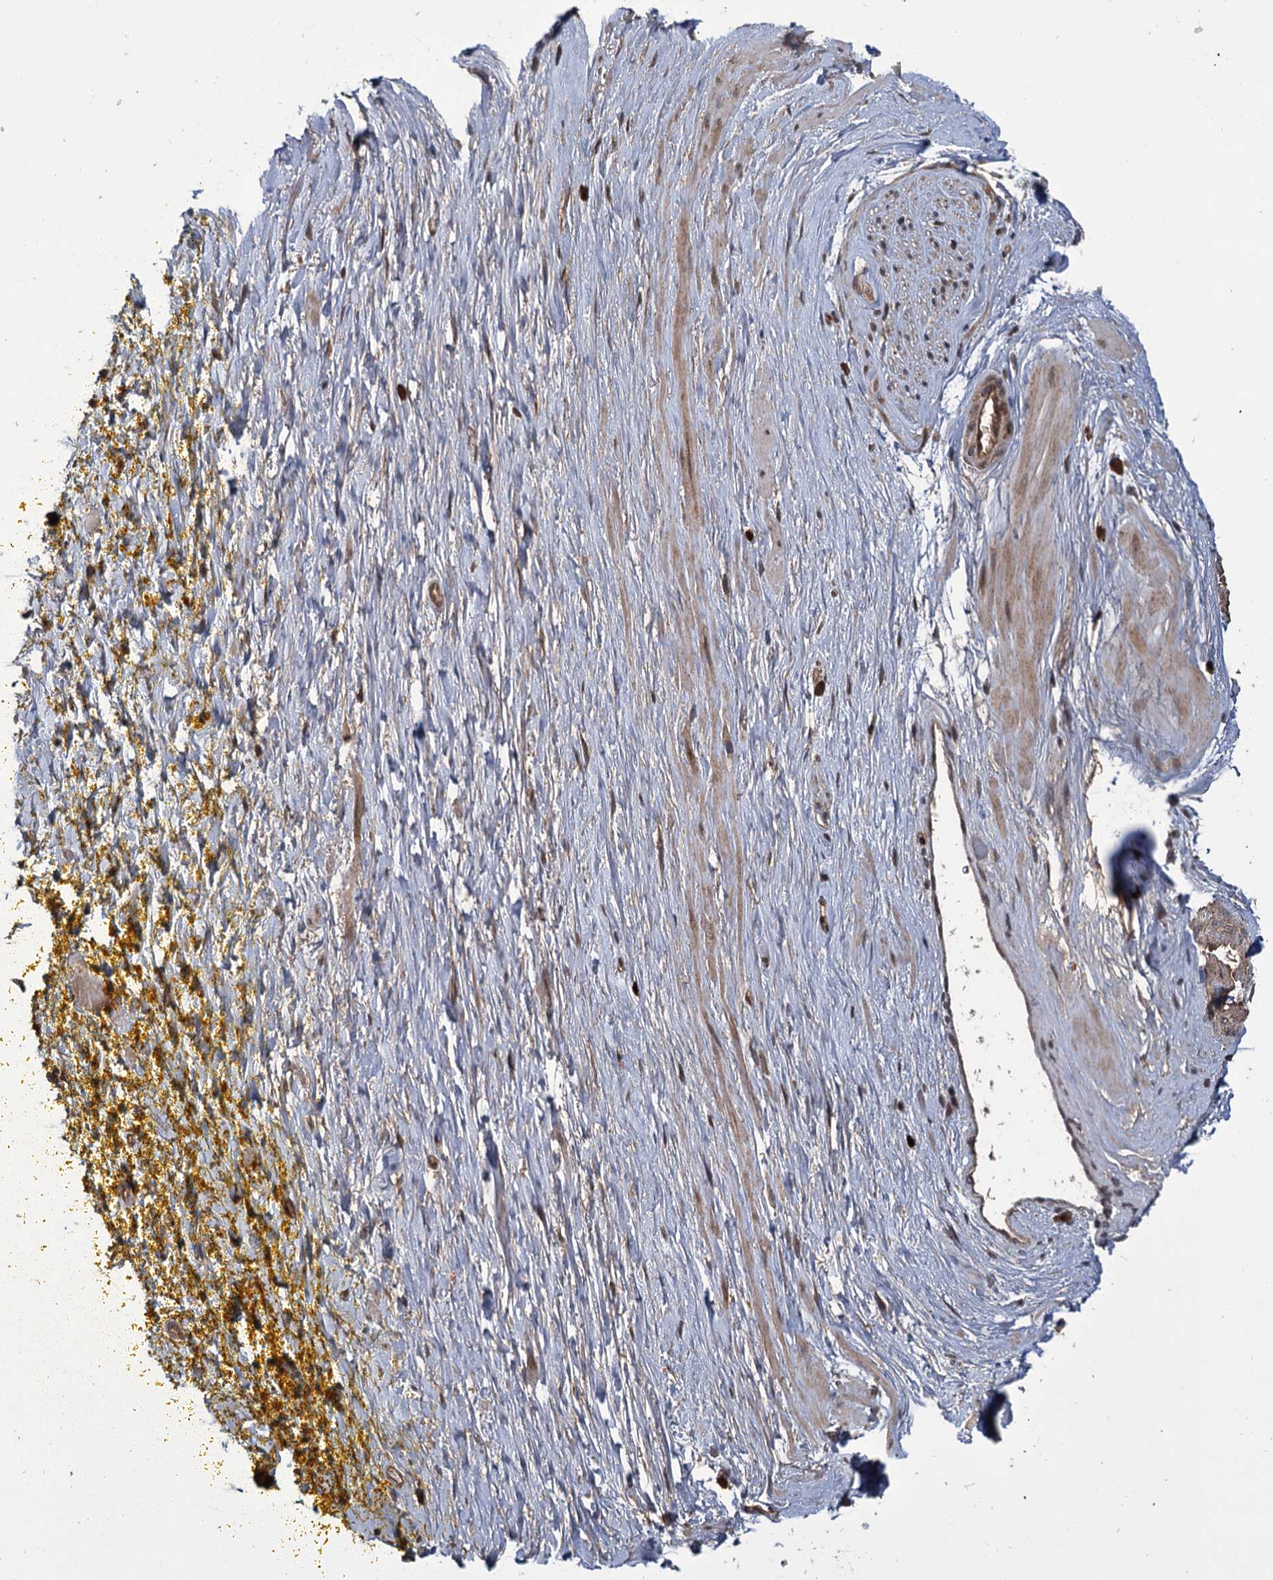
{"staining": {"intensity": "moderate", "quantity": ">75%", "location": "cytoplasmic/membranous,nuclear"}, "tissue": "adipose tissue", "cell_type": "Adipocytes", "image_type": "normal", "snomed": [{"axis": "morphology", "description": "Normal tissue, NOS"}, {"axis": "morphology", "description": "Adenocarcinoma, Low grade"}, {"axis": "topography", "description": "Prostate"}, {"axis": "topography", "description": "Peripheral nerve tissue"}], "caption": "This micrograph shows IHC staining of unremarkable human adipose tissue, with medium moderate cytoplasmic/membranous,nuclear expression in approximately >75% of adipocytes.", "gene": "KANSL2", "patient": {"sex": "male", "age": 63}}